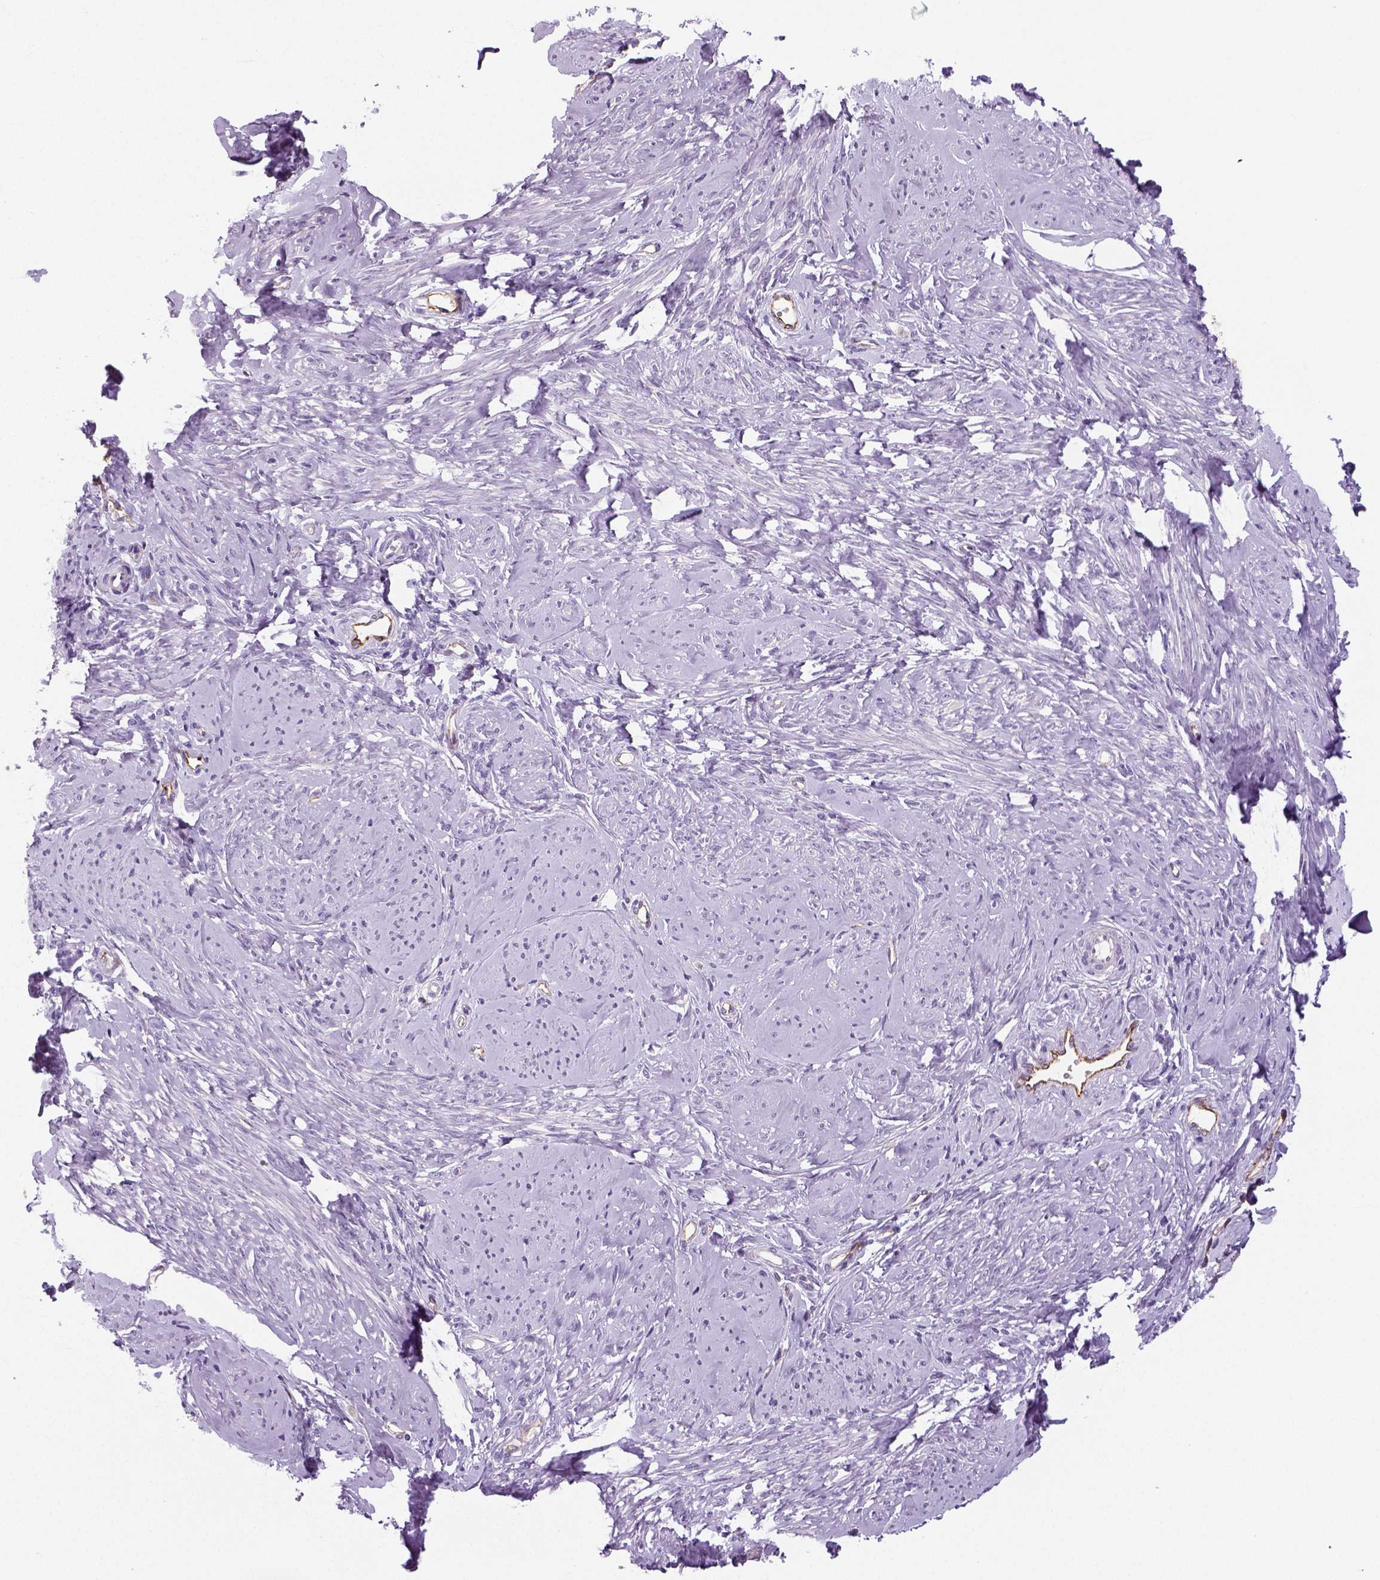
{"staining": {"intensity": "negative", "quantity": "none", "location": "none"}, "tissue": "smooth muscle", "cell_type": "Smooth muscle cells", "image_type": "normal", "snomed": [{"axis": "morphology", "description": "Normal tissue, NOS"}, {"axis": "topography", "description": "Smooth muscle"}], "caption": "An immunohistochemistry (IHC) histopathology image of normal smooth muscle is shown. There is no staining in smooth muscle cells of smooth muscle. (Brightfield microscopy of DAB (3,3'-diaminobenzidine) IHC at high magnification).", "gene": "ENSG00000250349", "patient": {"sex": "female", "age": 48}}